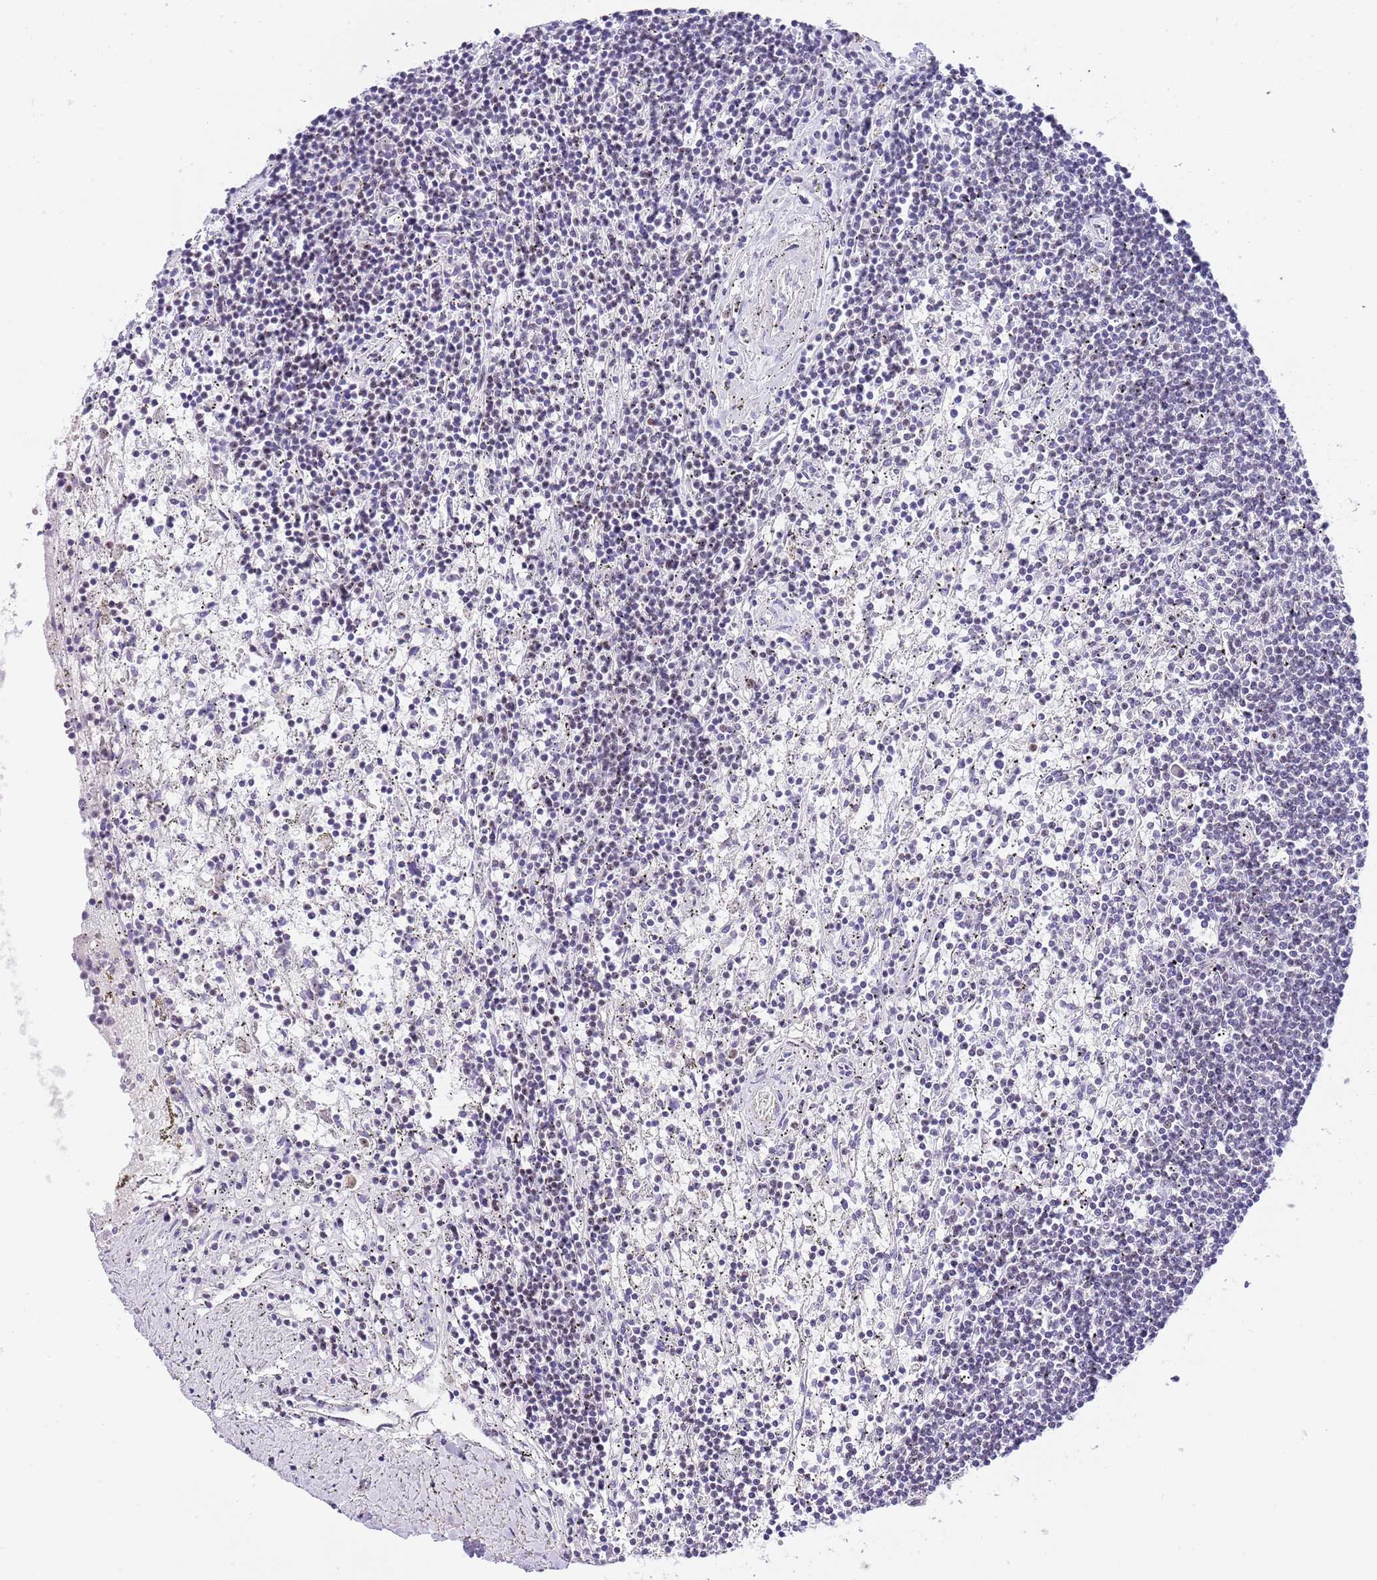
{"staining": {"intensity": "negative", "quantity": "none", "location": "none"}, "tissue": "lymphoma", "cell_type": "Tumor cells", "image_type": "cancer", "snomed": [{"axis": "morphology", "description": "Malignant lymphoma, non-Hodgkin's type, Low grade"}, {"axis": "topography", "description": "Spleen"}], "caption": "Micrograph shows no protein positivity in tumor cells of low-grade malignant lymphoma, non-Hodgkin's type tissue.", "gene": "NOP56", "patient": {"sex": "male", "age": 76}}